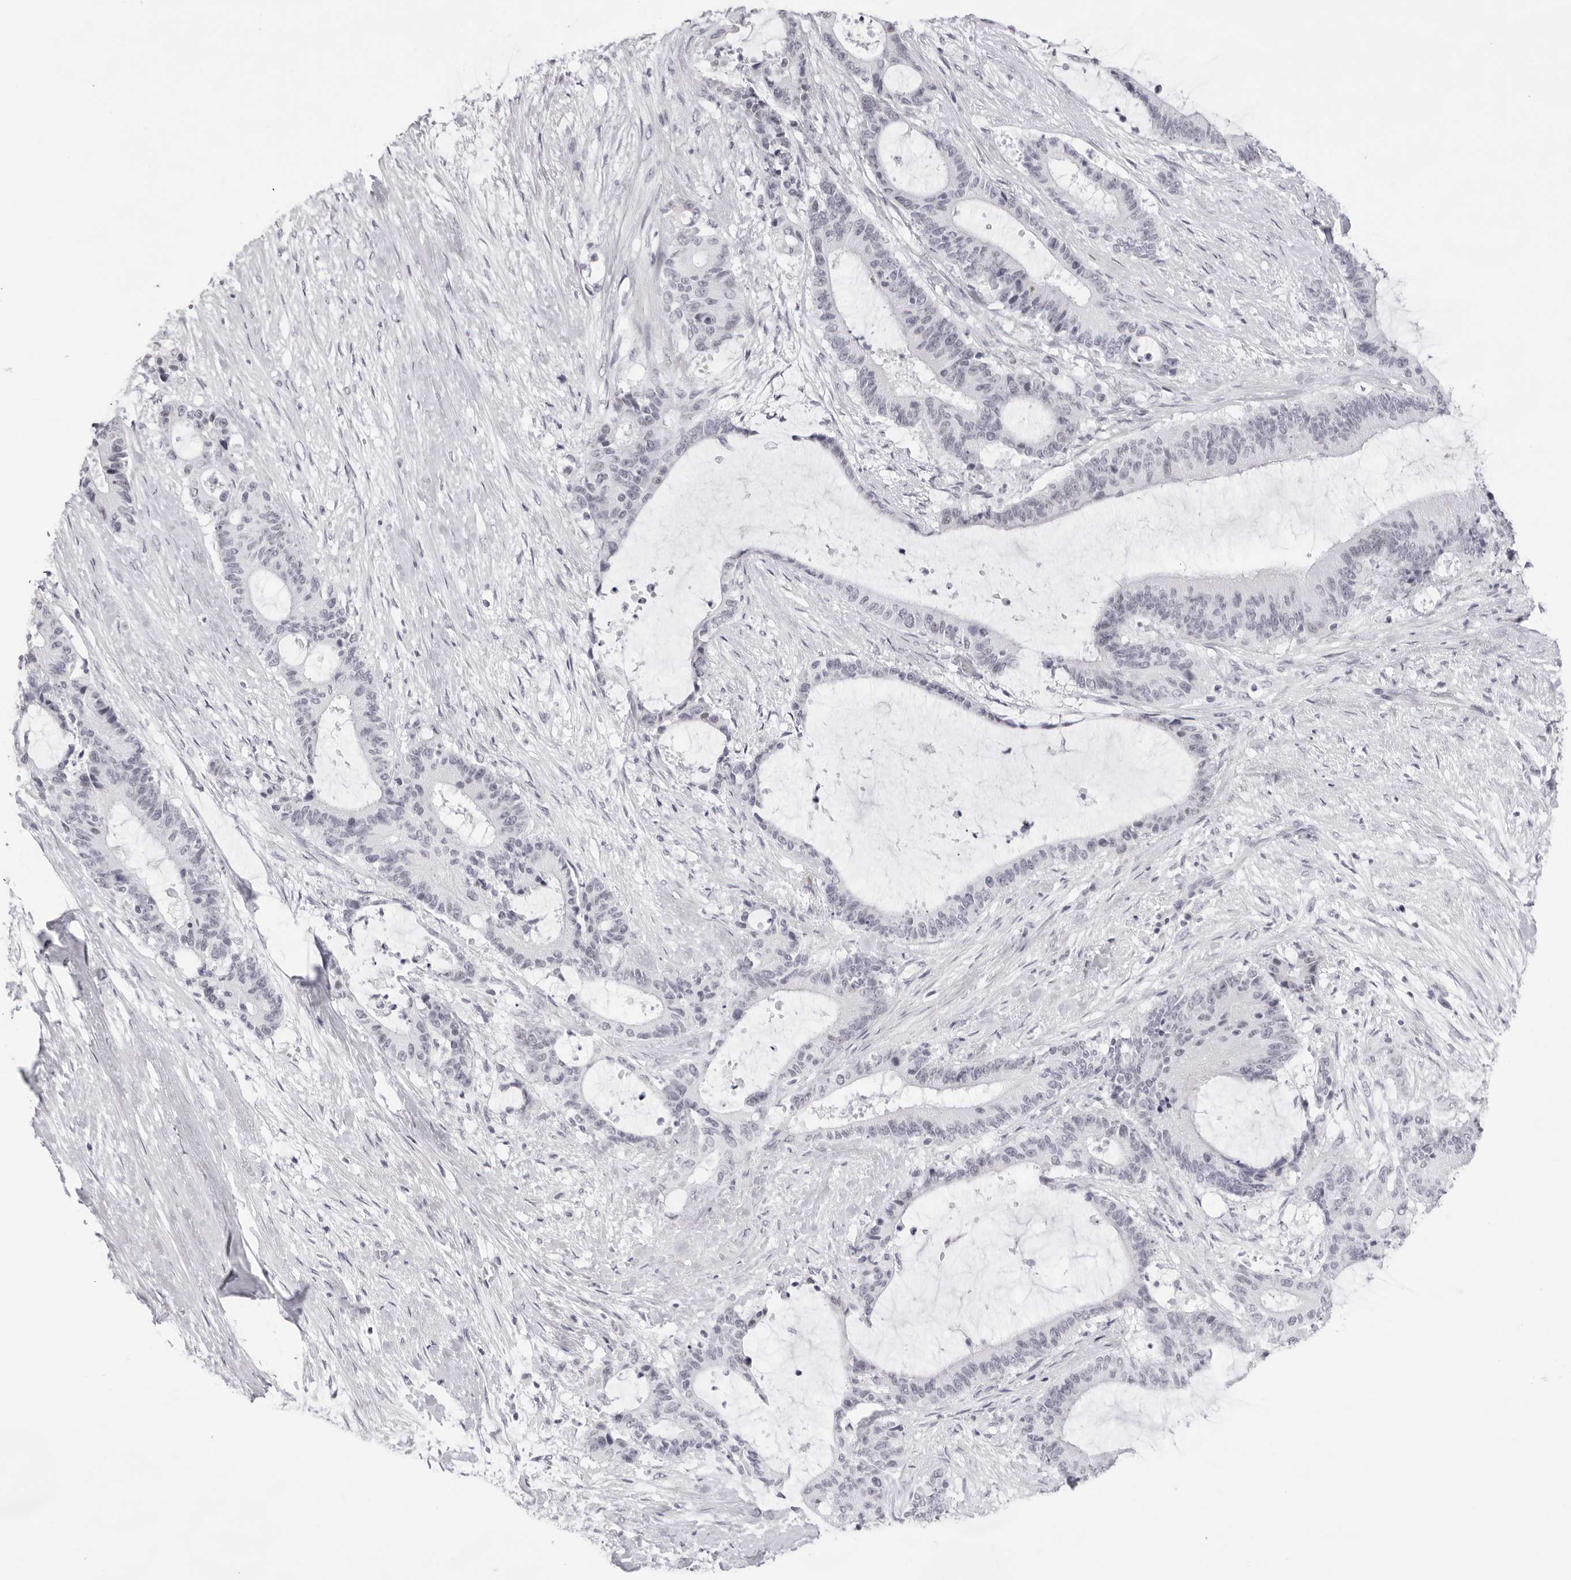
{"staining": {"intensity": "negative", "quantity": "none", "location": "none"}, "tissue": "liver cancer", "cell_type": "Tumor cells", "image_type": "cancer", "snomed": [{"axis": "morphology", "description": "Normal tissue, NOS"}, {"axis": "morphology", "description": "Cholangiocarcinoma"}, {"axis": "topography", "description": "Liver"}, {"axis": "topography", "description": "Peripheral nerve tissue"}], "caption": "DAB (3,3'-diaminobenzidine) immunohistochemical staining of cholangiocarcinoma (liver) exhibits no significant positivity in tumor cells. (Brightfield microscopy of DAB IHC at high magnification).", "gene": "KLK12", "patient": {"sex": "female", "age": 73}}